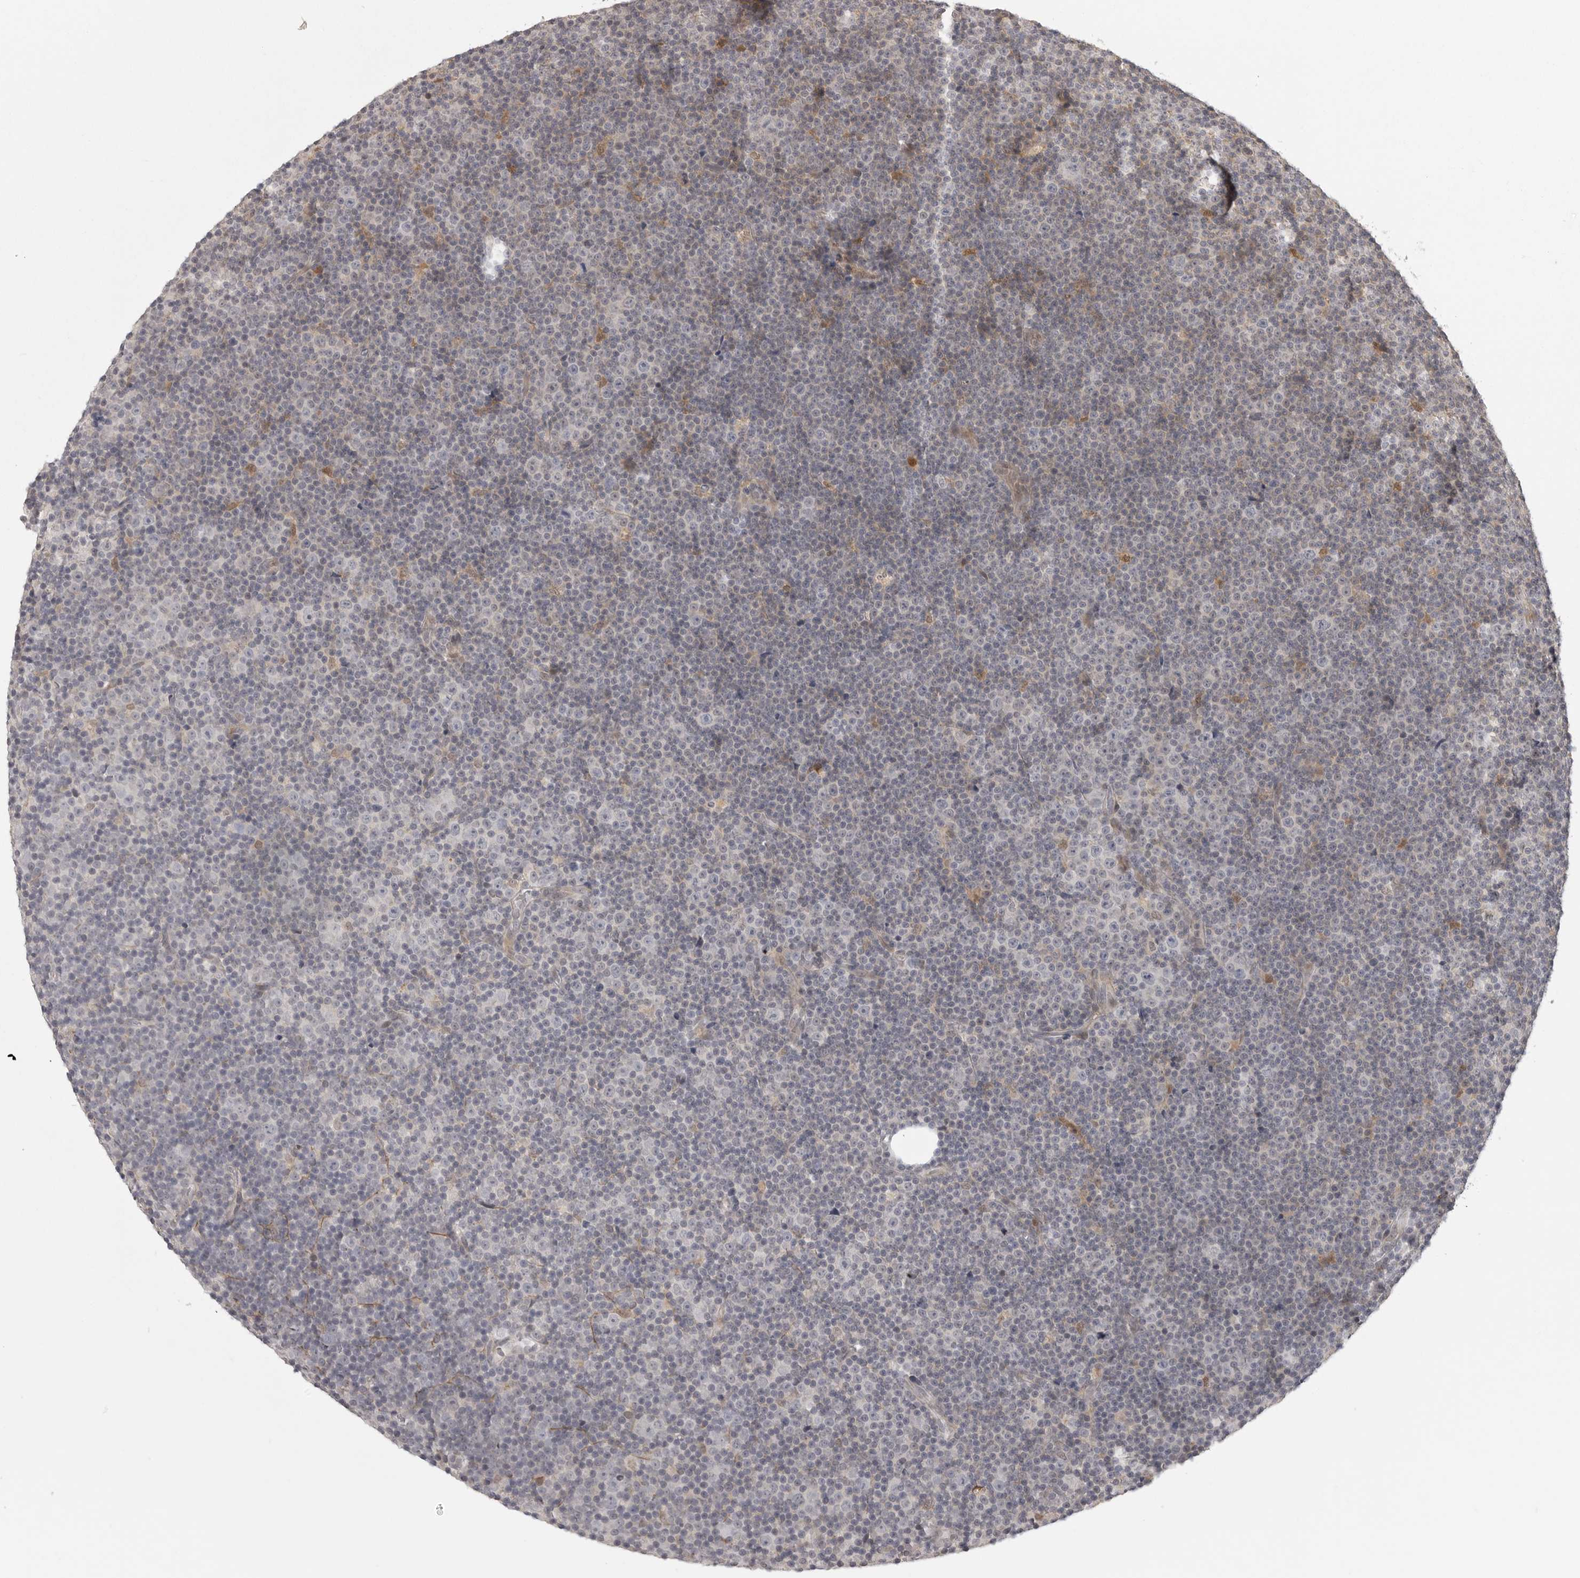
{"staining": {"intensity": "negative", "quantity": "none", "location": "none"}, "tissue": "lymphoma", "cell_type": "Tumor cells", "image_type": "cancer", "snomed": [{"axis": "morphology", "description": "Malignant lymphoma, non-Hodgkin's type, Low grade"}, {"axis": "topography", "description": "Lymph node"}], "caption": "An immunohistochemistry (IHC) micrograph of low-grade malignant lymphoma, non-Hodgkin's type is shown. There is no staining in tumor cells of low-grade malignant lymphoma, non-Hodgkin's type. (Stains: DAB immunohistochemistry (IHC) with hematoxylin counter stain, Microscopy: brightfield microscopy at high magnification).", "gene": "UROD", "patient": {"sex": "female", "age": 67}}